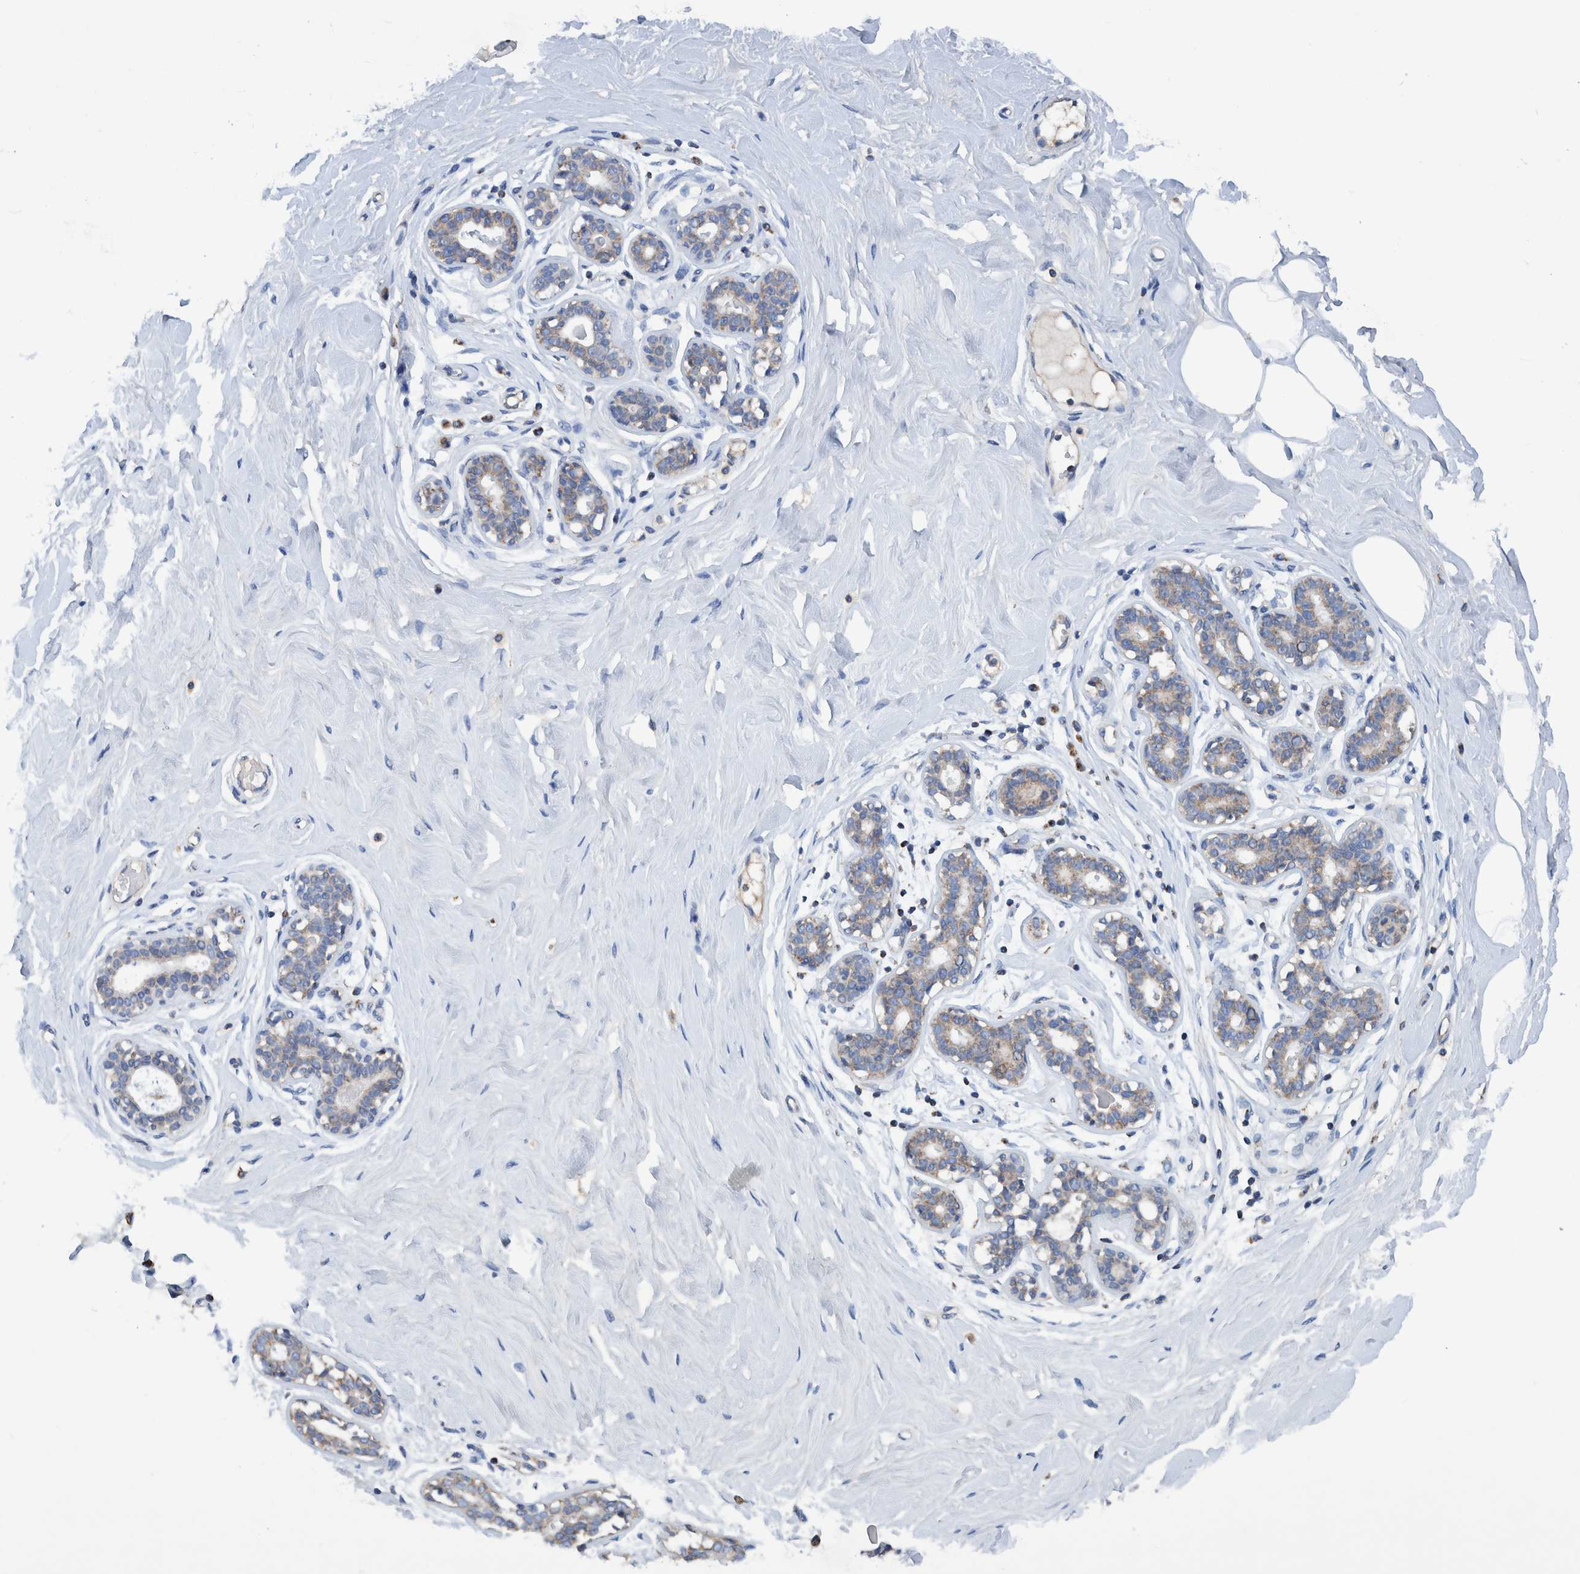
{"staining": {"intensity": "negative", "quantity": "none", "location": "none"}, "tissue": "breast", "cell_type": "Adipocytes", "image_type": "normal", "snomed": [{"axis": "morphology", "description": "Normal tissue, NOS"}, {"axis": "topography", "description": "Breast"}], "caption": "Immunohistochemistry histopathology image of normal breast: human breast stained with DAB (3,3'-diaminobenzidine) shows no significant protein positivity in adipocytes.", "gene": "DECR1", "patient": {"sex": "female", "age": 23}}